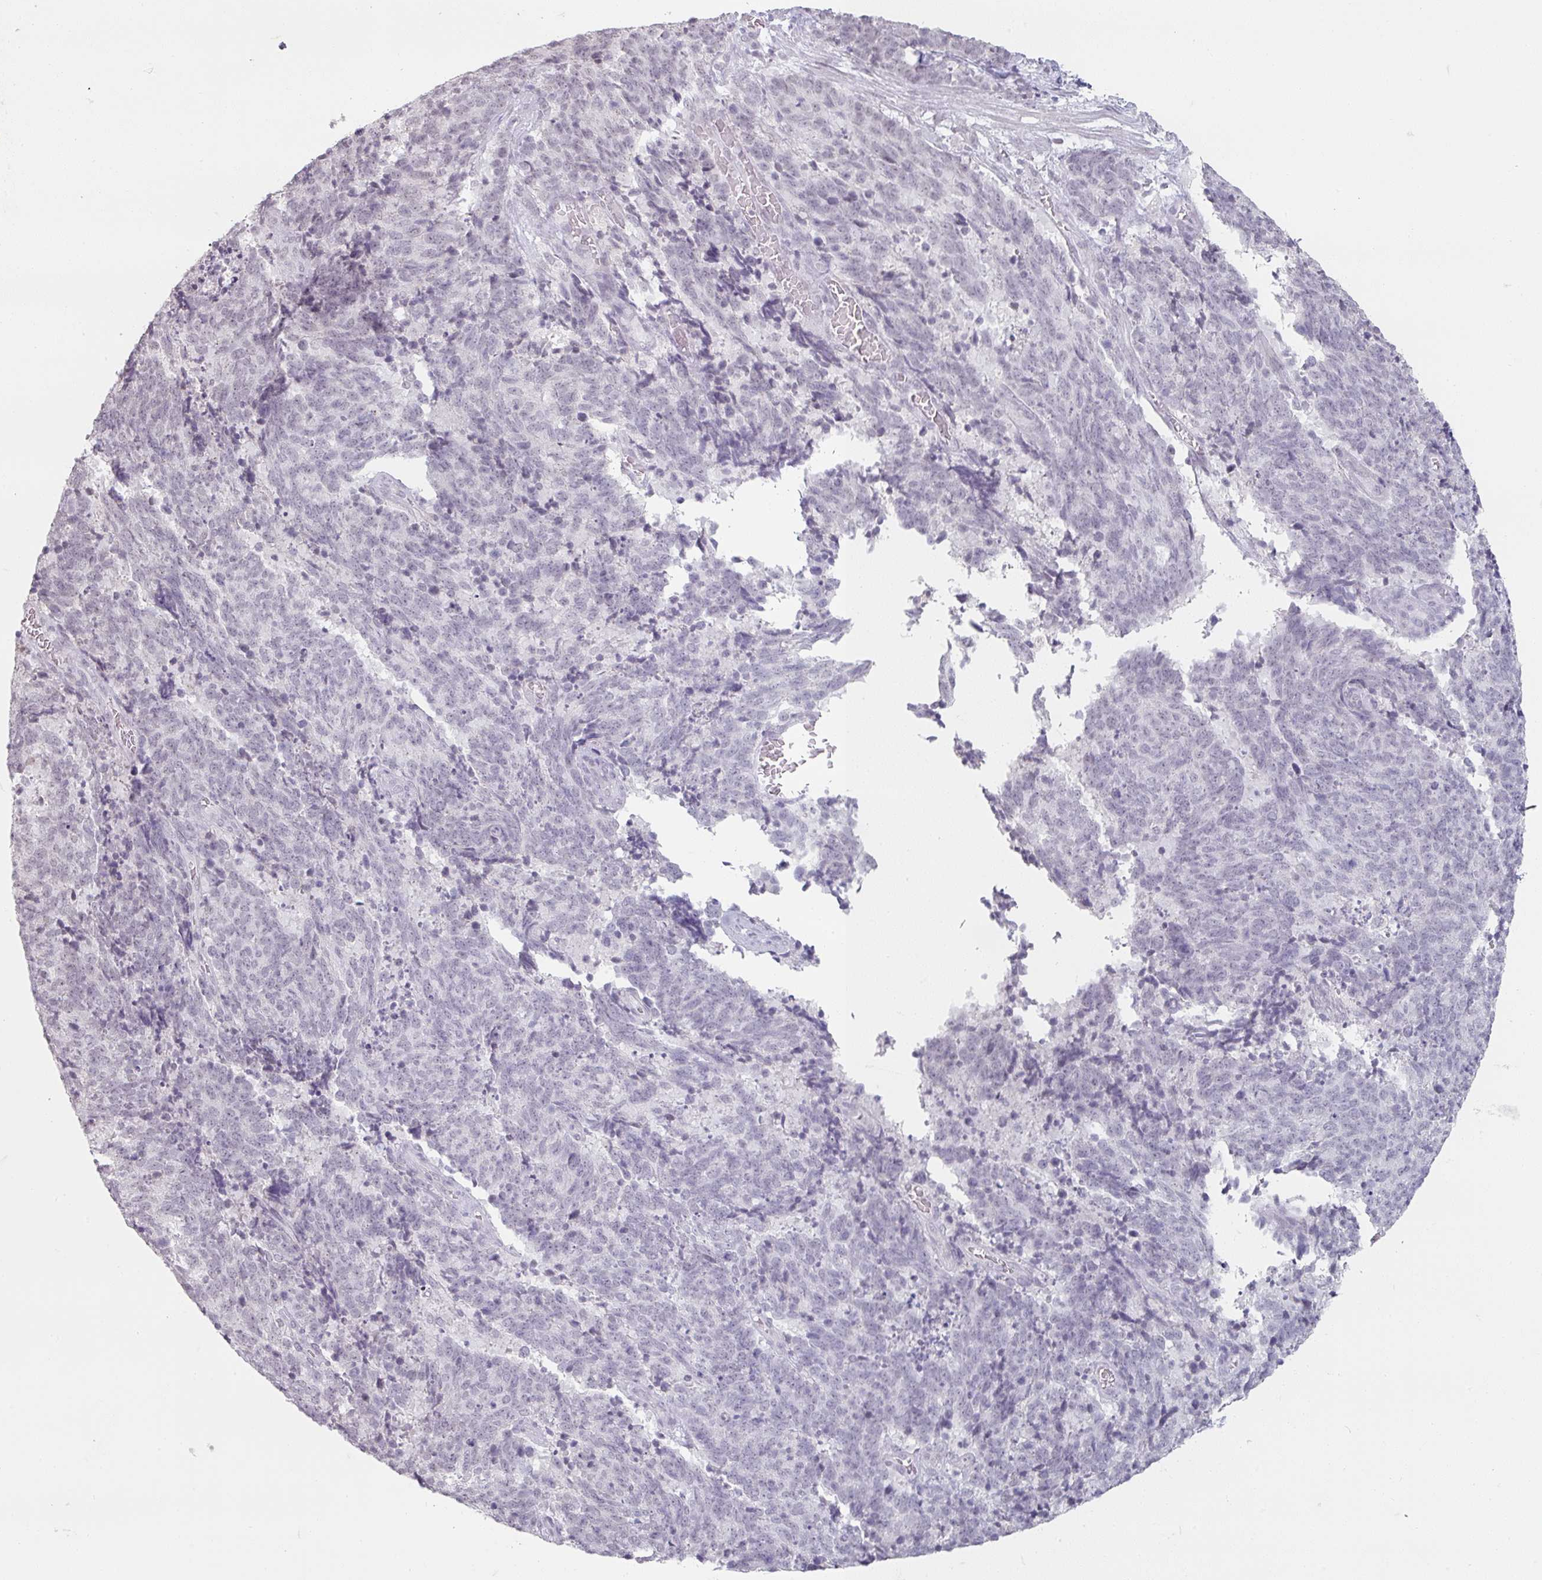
{"staining": {"intensity": "negative", "quantity": "none", "location": "none"}, "tissue": "cervical cancer", "cell_type": "Tumor cells", "image_type": "cancer", "snomed": [{"axis": "morphology", "description": "Squamous cell carcinoma, NOS"}, {"axis": "topography", "description": "Cervix"}], "caption": "IHC of squamous cell carcinoma (cervical) reveals no staining in tumor cells.", "gene": "SPRR1A", "patient": {"sex": "female", "age": 29}}